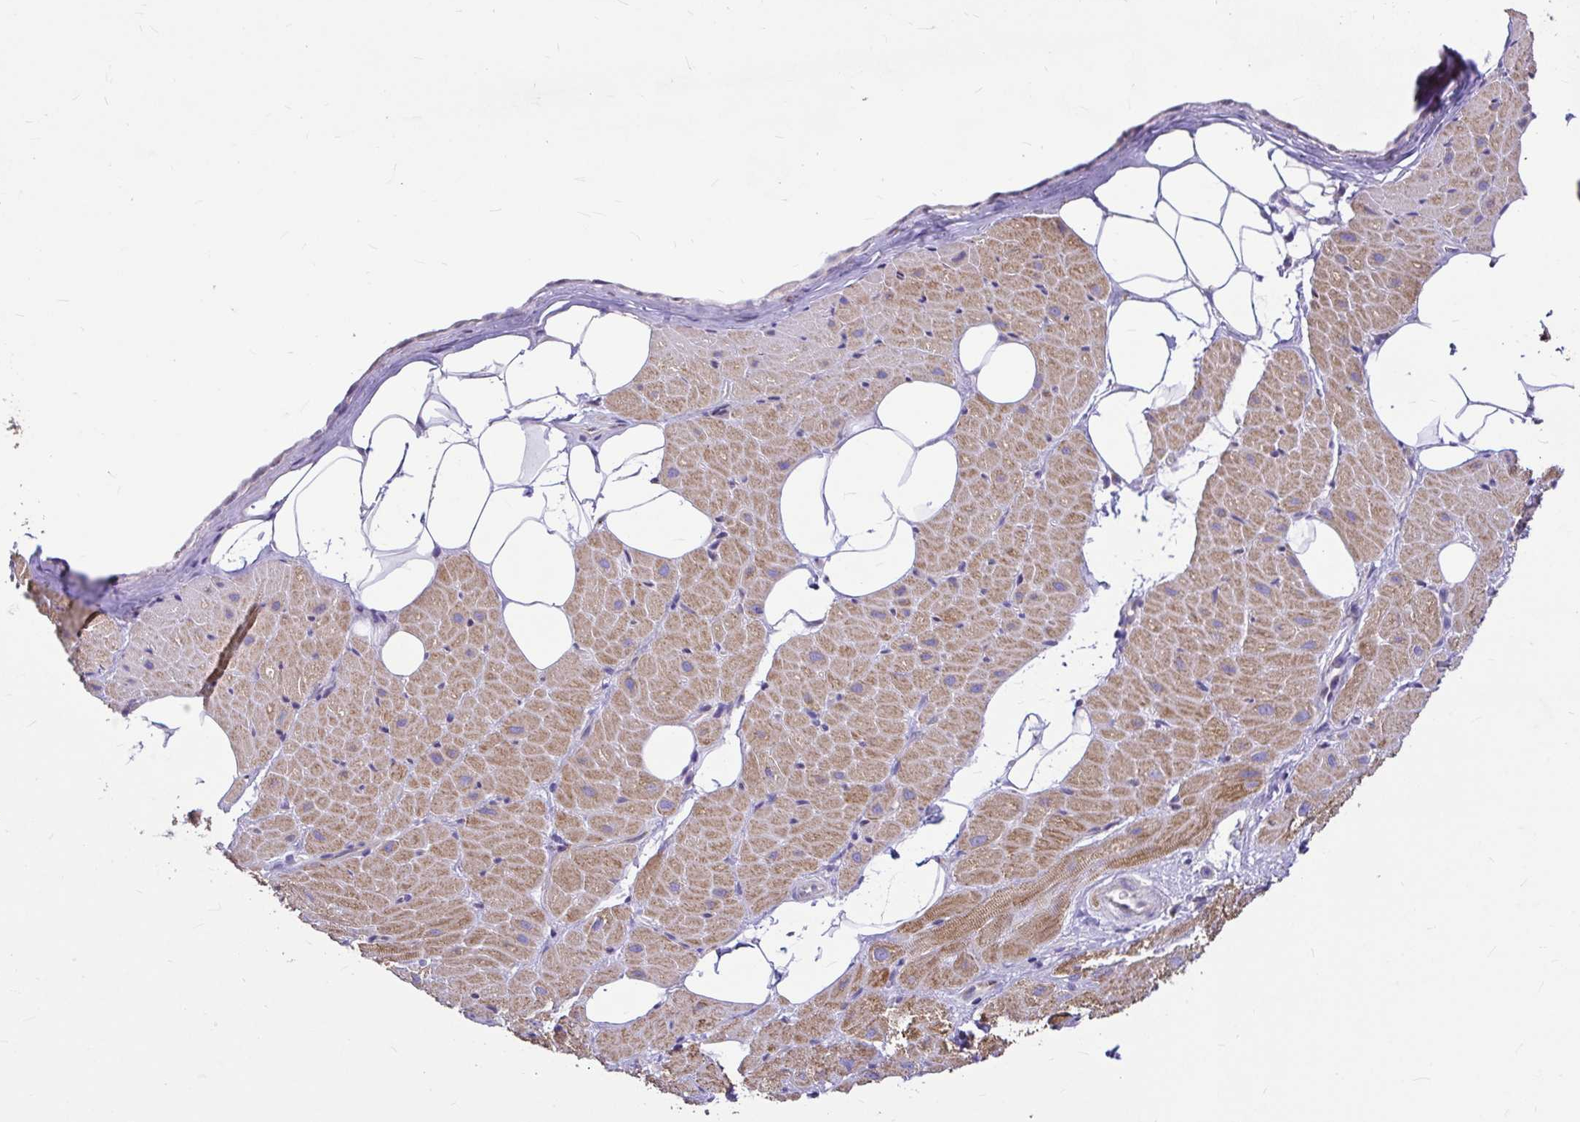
{"staining": {"intensity": "moderate", "quantity": "25%-75%", "location": "cytoplasmic/membranous"}, "tissue": "heart muscle", "cell_type": "Cardiomyocytes", "image_type": "normal", "snomed": [{"axis": "morphology", "description": "Normal tissue, NOS"}, {"axis": "topography", "description": "Heart"}], "caption": "This image displays normal heart muscle stained with IHC to label a protein in brown. The cytoplasmic/membranous of cardiomyocytes show moderate positivity for the protein. Nuclei are counter-stained blue.", "gene": "GABBR2", "patient": {"sex": "male", "age": 62}}